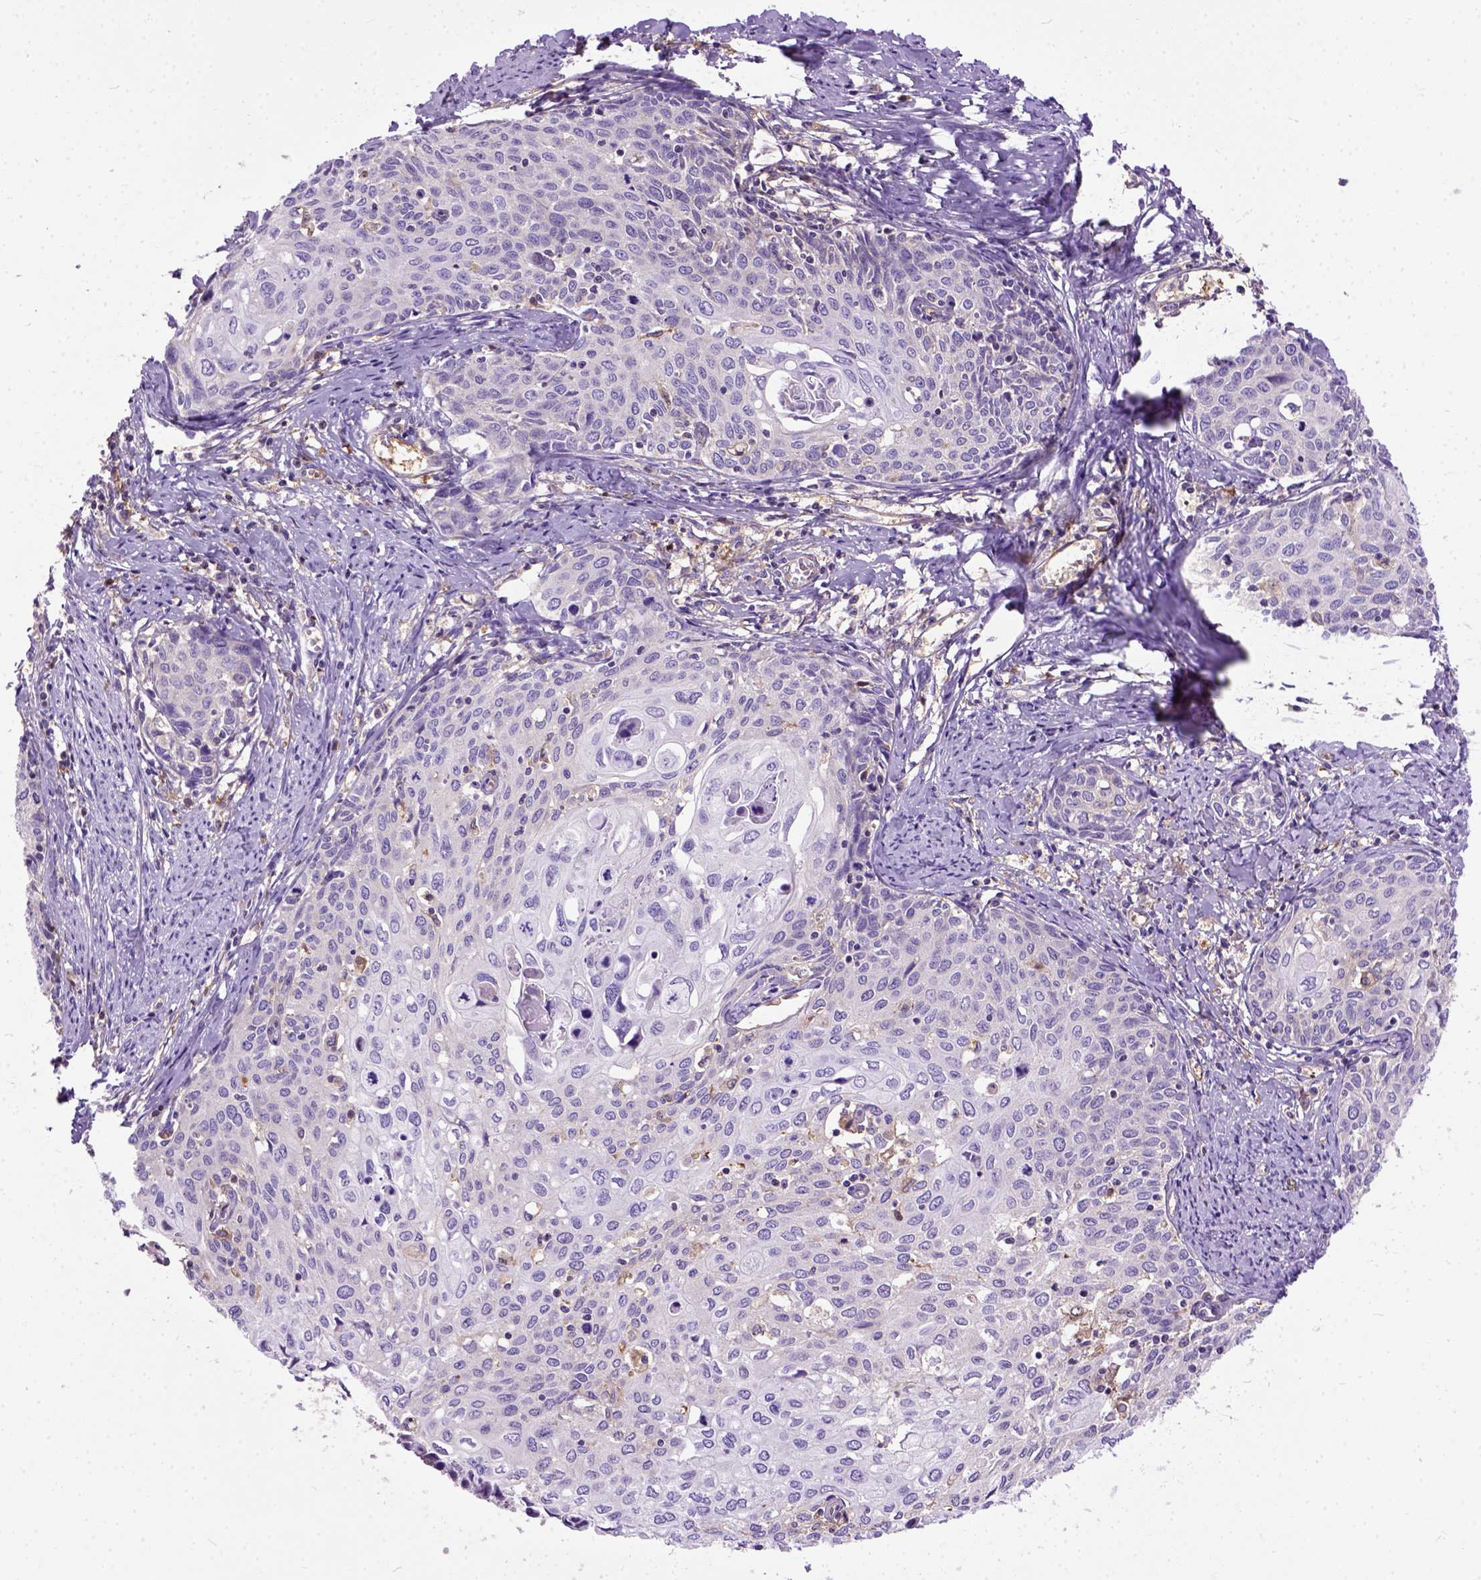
{"staining": {"intensity": "negative", "quantity": "none", "location": "none"}, "tissue": "cervical cancer", "cell_type": "Tumor cells", "image_type": "cancer", "snomed": [{"axis": "morphology", "description": "Squamous cell carcinoma, NOS"}, {"axis": "topography", "description": "Cervix"}], "caption": "Cervical cancer was stained to show a protein in brown. There is no significant expression in tumor cells.", "gene": "SEMA4F", "patient": {"sex": "female", "age": 62}}